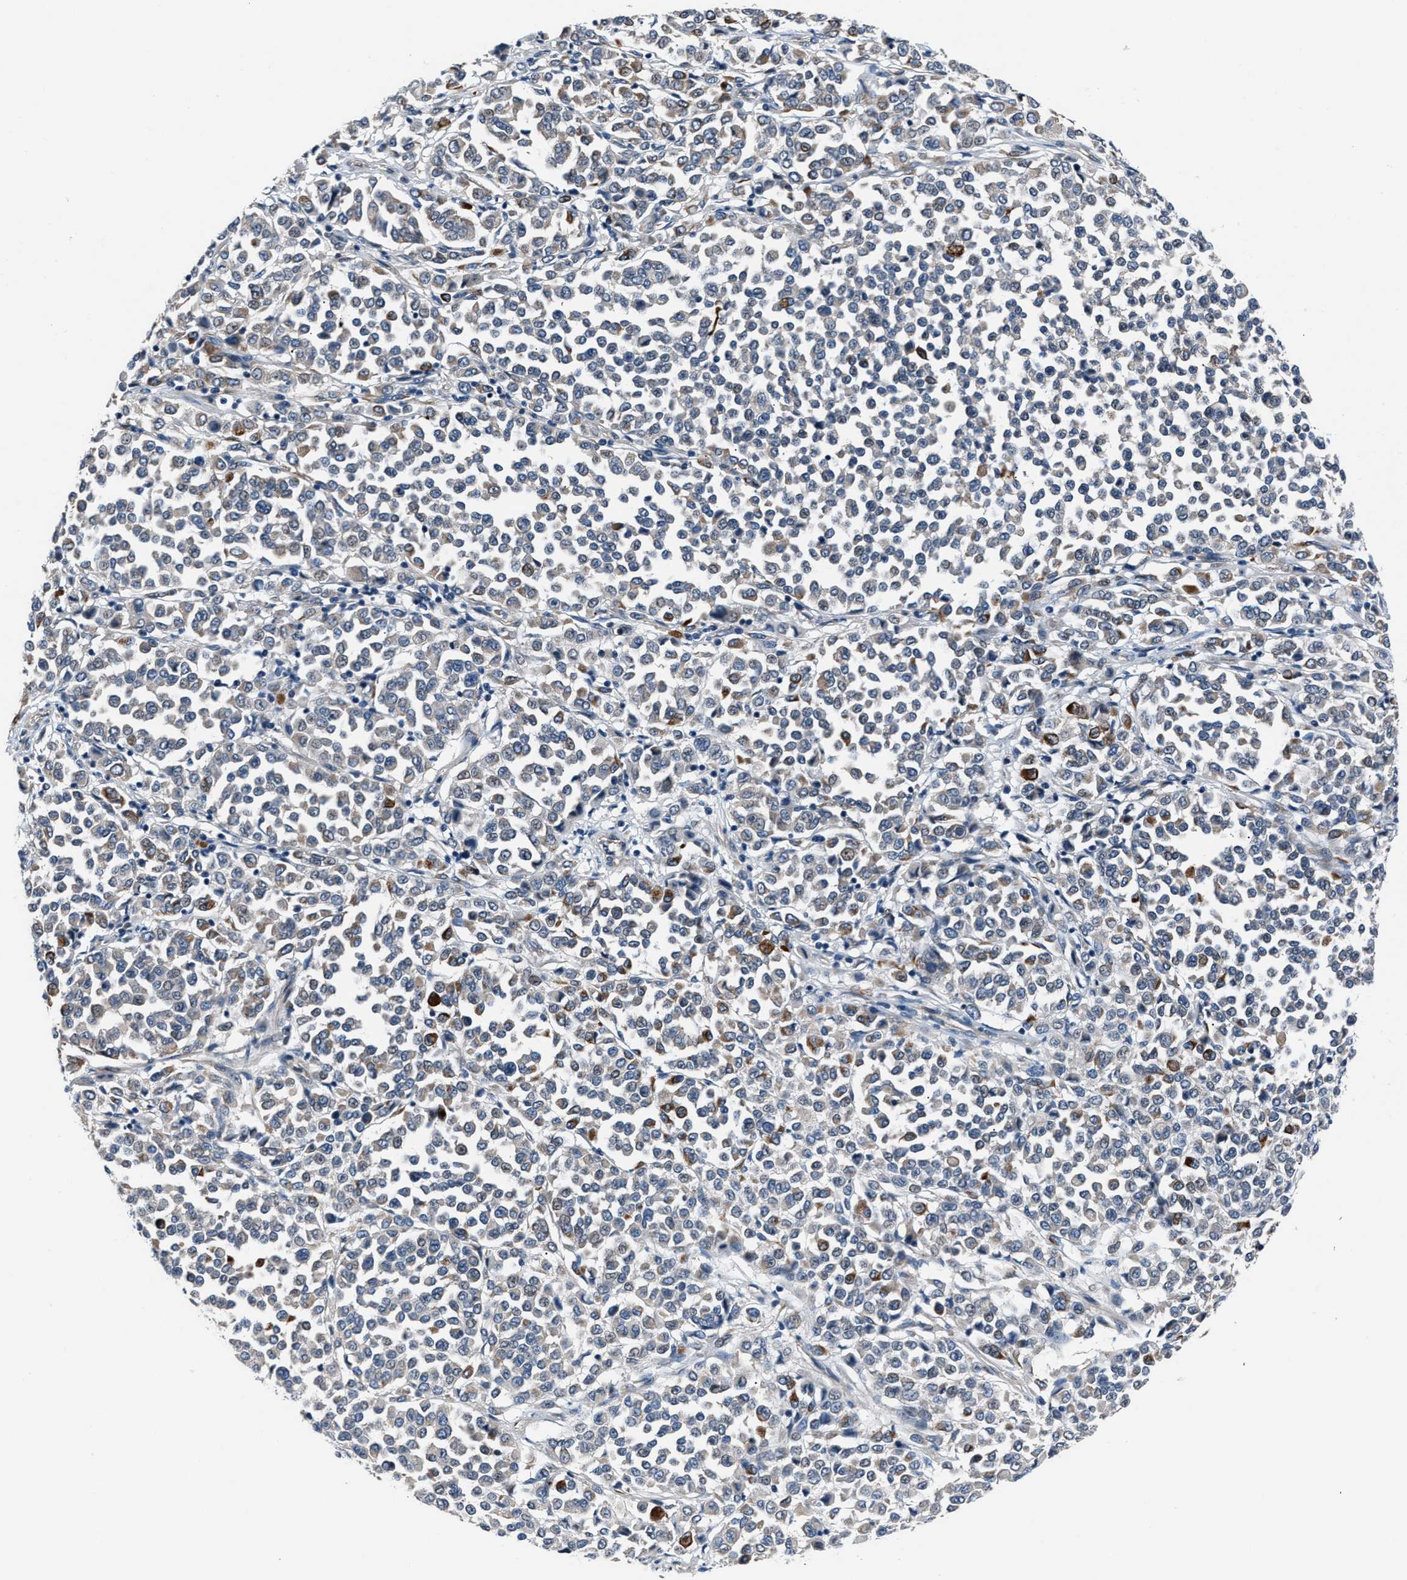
{"staining": {"intensity": "weak", "quantity": "25%-75%", "location": "cytoplasmic/membranous"}, "tissue": "melanoma", "cell_type": "Tumor cells", "image_type": "cancer", "snomed": [{"axis": "morphology", "description": "Malignant melanoma, Metastatic site"}, {"axis": "topography", "description": "Pancreas"}], "caption": "Immunohistochemical staining of melanoma displays low levels of weak cytoplasmic/membranous protein expression in about 25%-75% of tumor cells.", "gene": "MPDZ", "patient": {"sex": "female", "age": 30}}